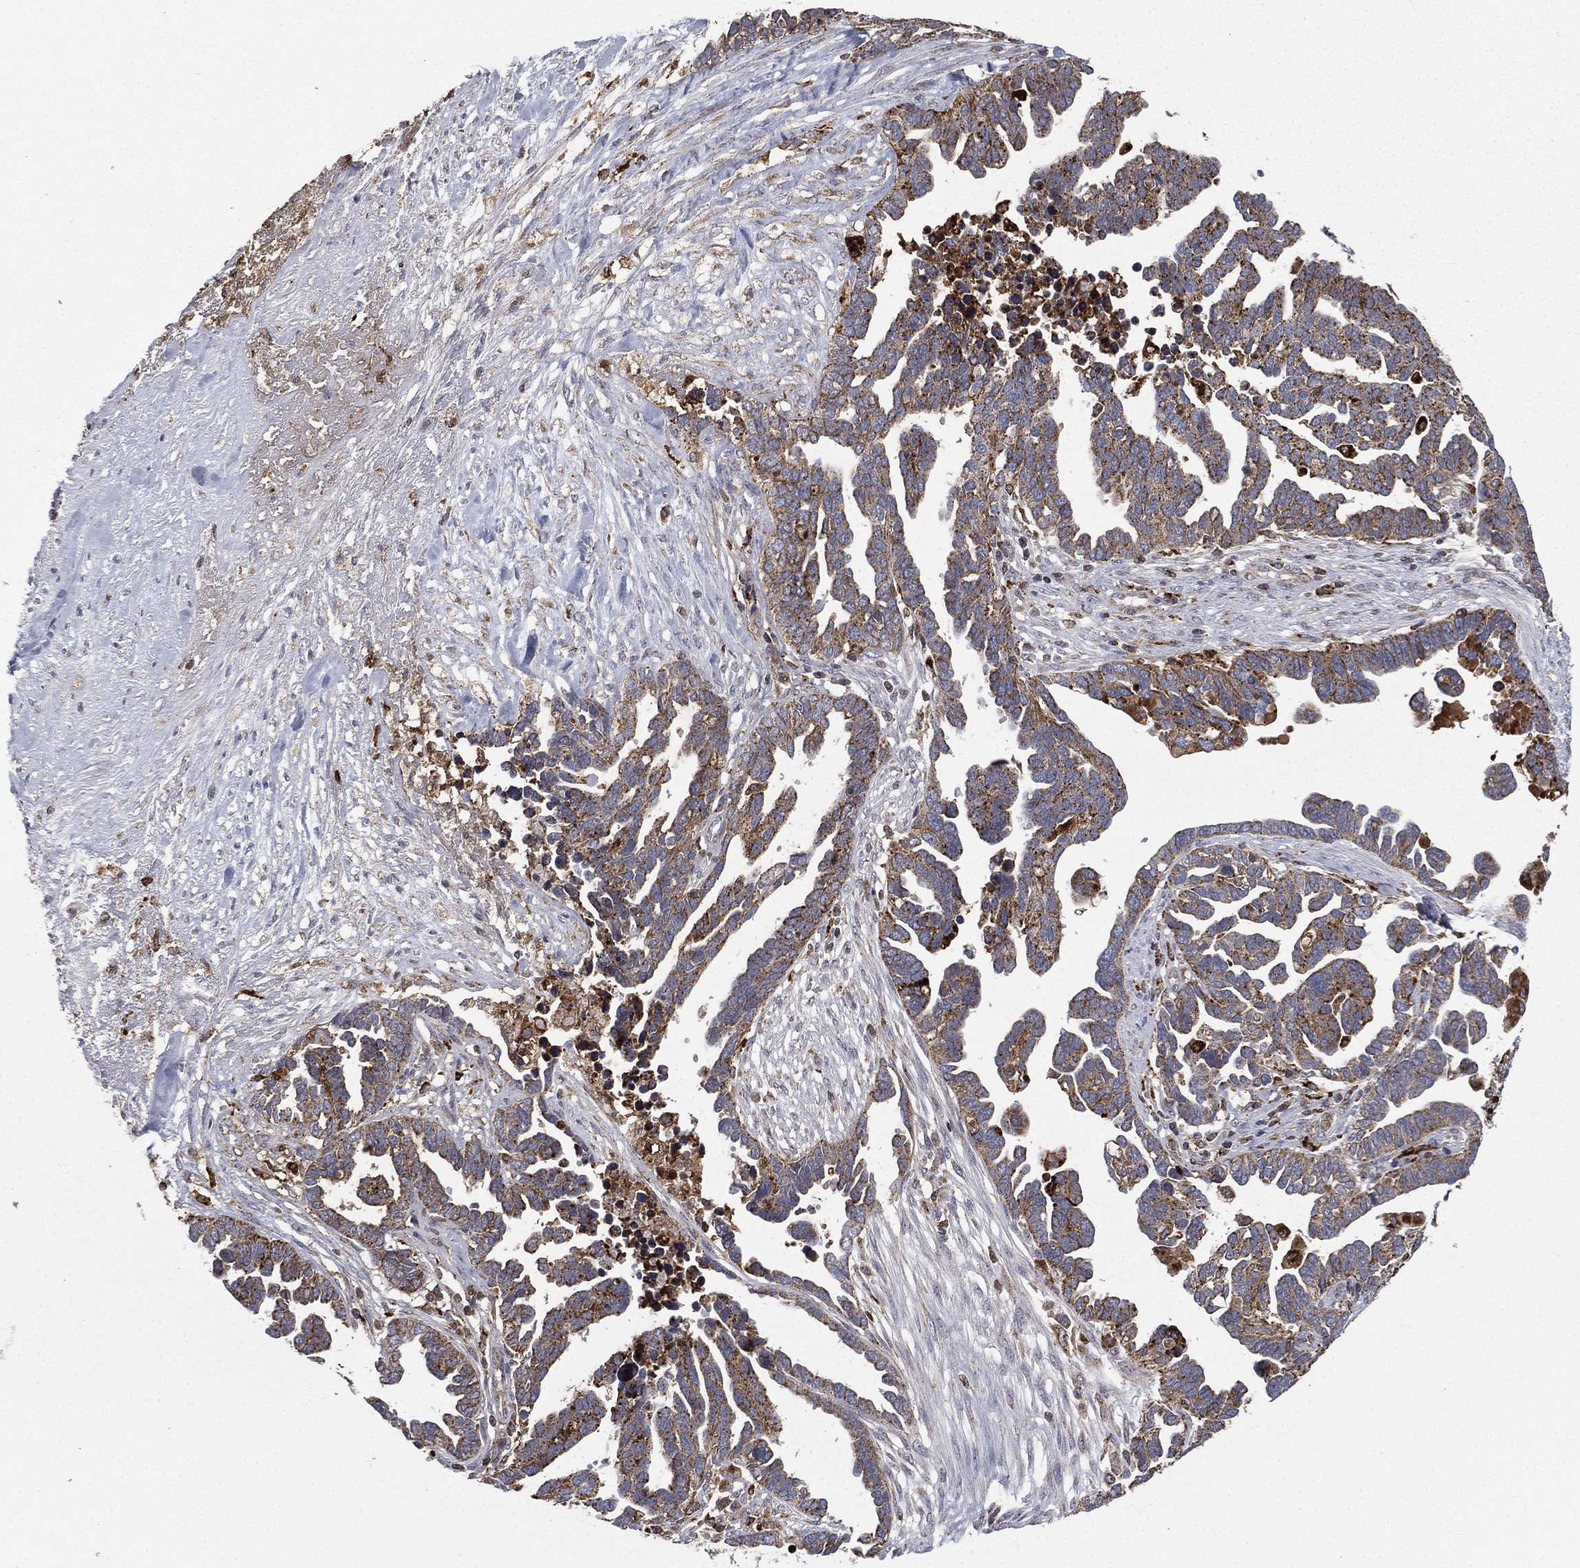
{"staining": {"intensity": "strong", "quantity": "25%-75%", "location": "cytoplasmic/membranous"}, "tissue": "ovarian cancer", "cell_type": "Tumor cells", "image_type": "cancer", "snomed": [{"axis": "morphology", "description": "Cystadenocarcinoma, serous, NOS"}, {"axis": "topography", "description": "Ovary"}], "caption": "Protein analysis of ovarian cancer tissue displays strong cytoplasmic/membranous expression in approximately 25%-75% of tumor cells.", "gene": "RIN3", "patient": {"sex": "female", "age": 54}}